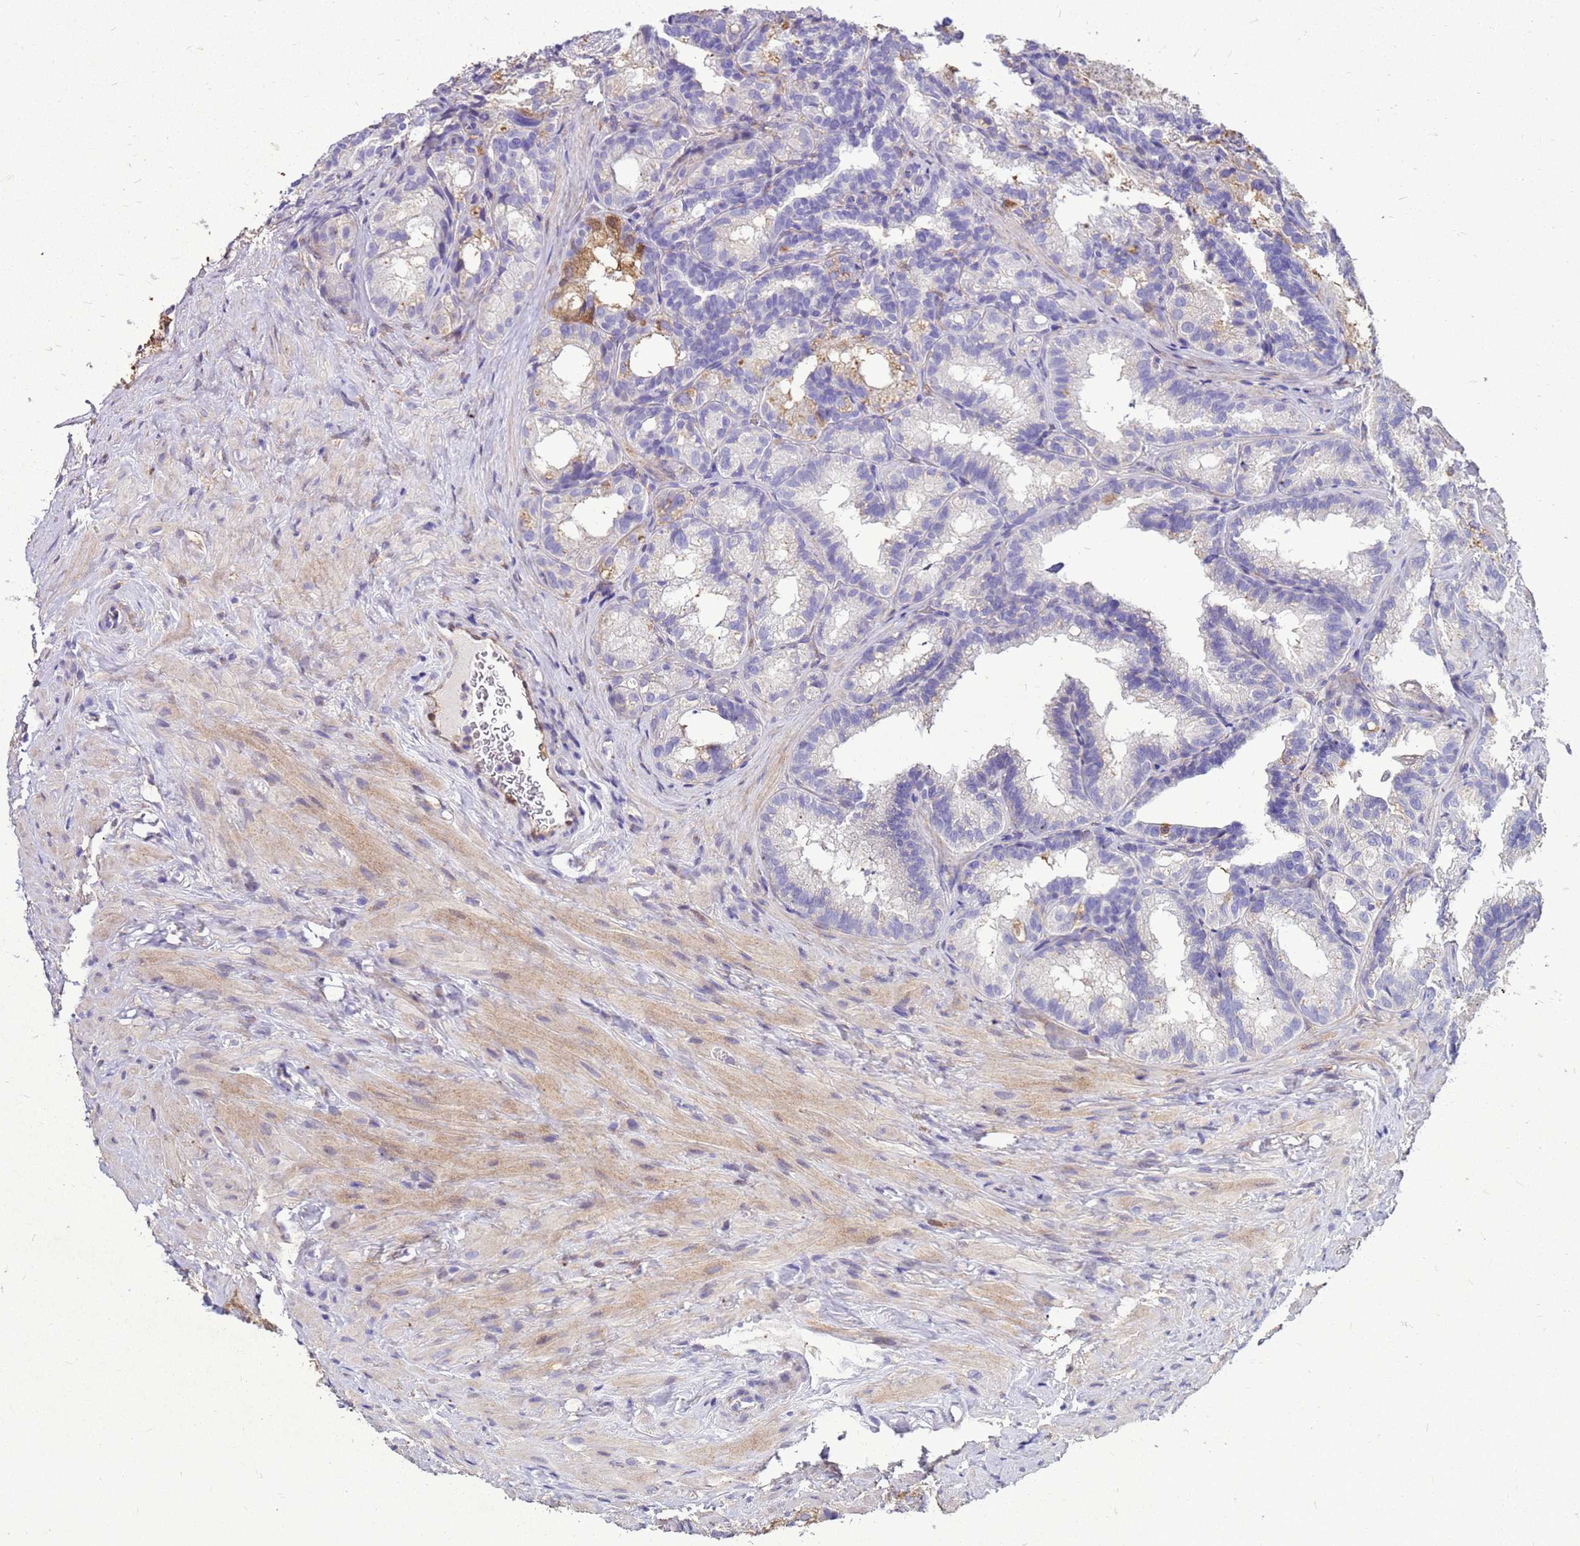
{"staining": {"intensity": "weak", "quantity": "<25%", "location": "cytoplasmic/membranous"}, "tissue": "seminal vesicle", "cell_type": "Glandular cells", "image_type": "normal", "snomed": [{"axis": "morphology", "description": "Normal tissue, NOS"}, {"axis": "topography", "description": "Seminal veicle"}], "caption": "Immunohistochemical staining of unremarkable human seminal vesicle exhibits no significant expression in glandular cells. (Brightfield microscopy of DAB (3,3'-diaminobenzidine) immunohistochemistry (IHC) at high magnification).", "gene": "AKR1C1", "patient": {"sex": "male", "age": 60}}